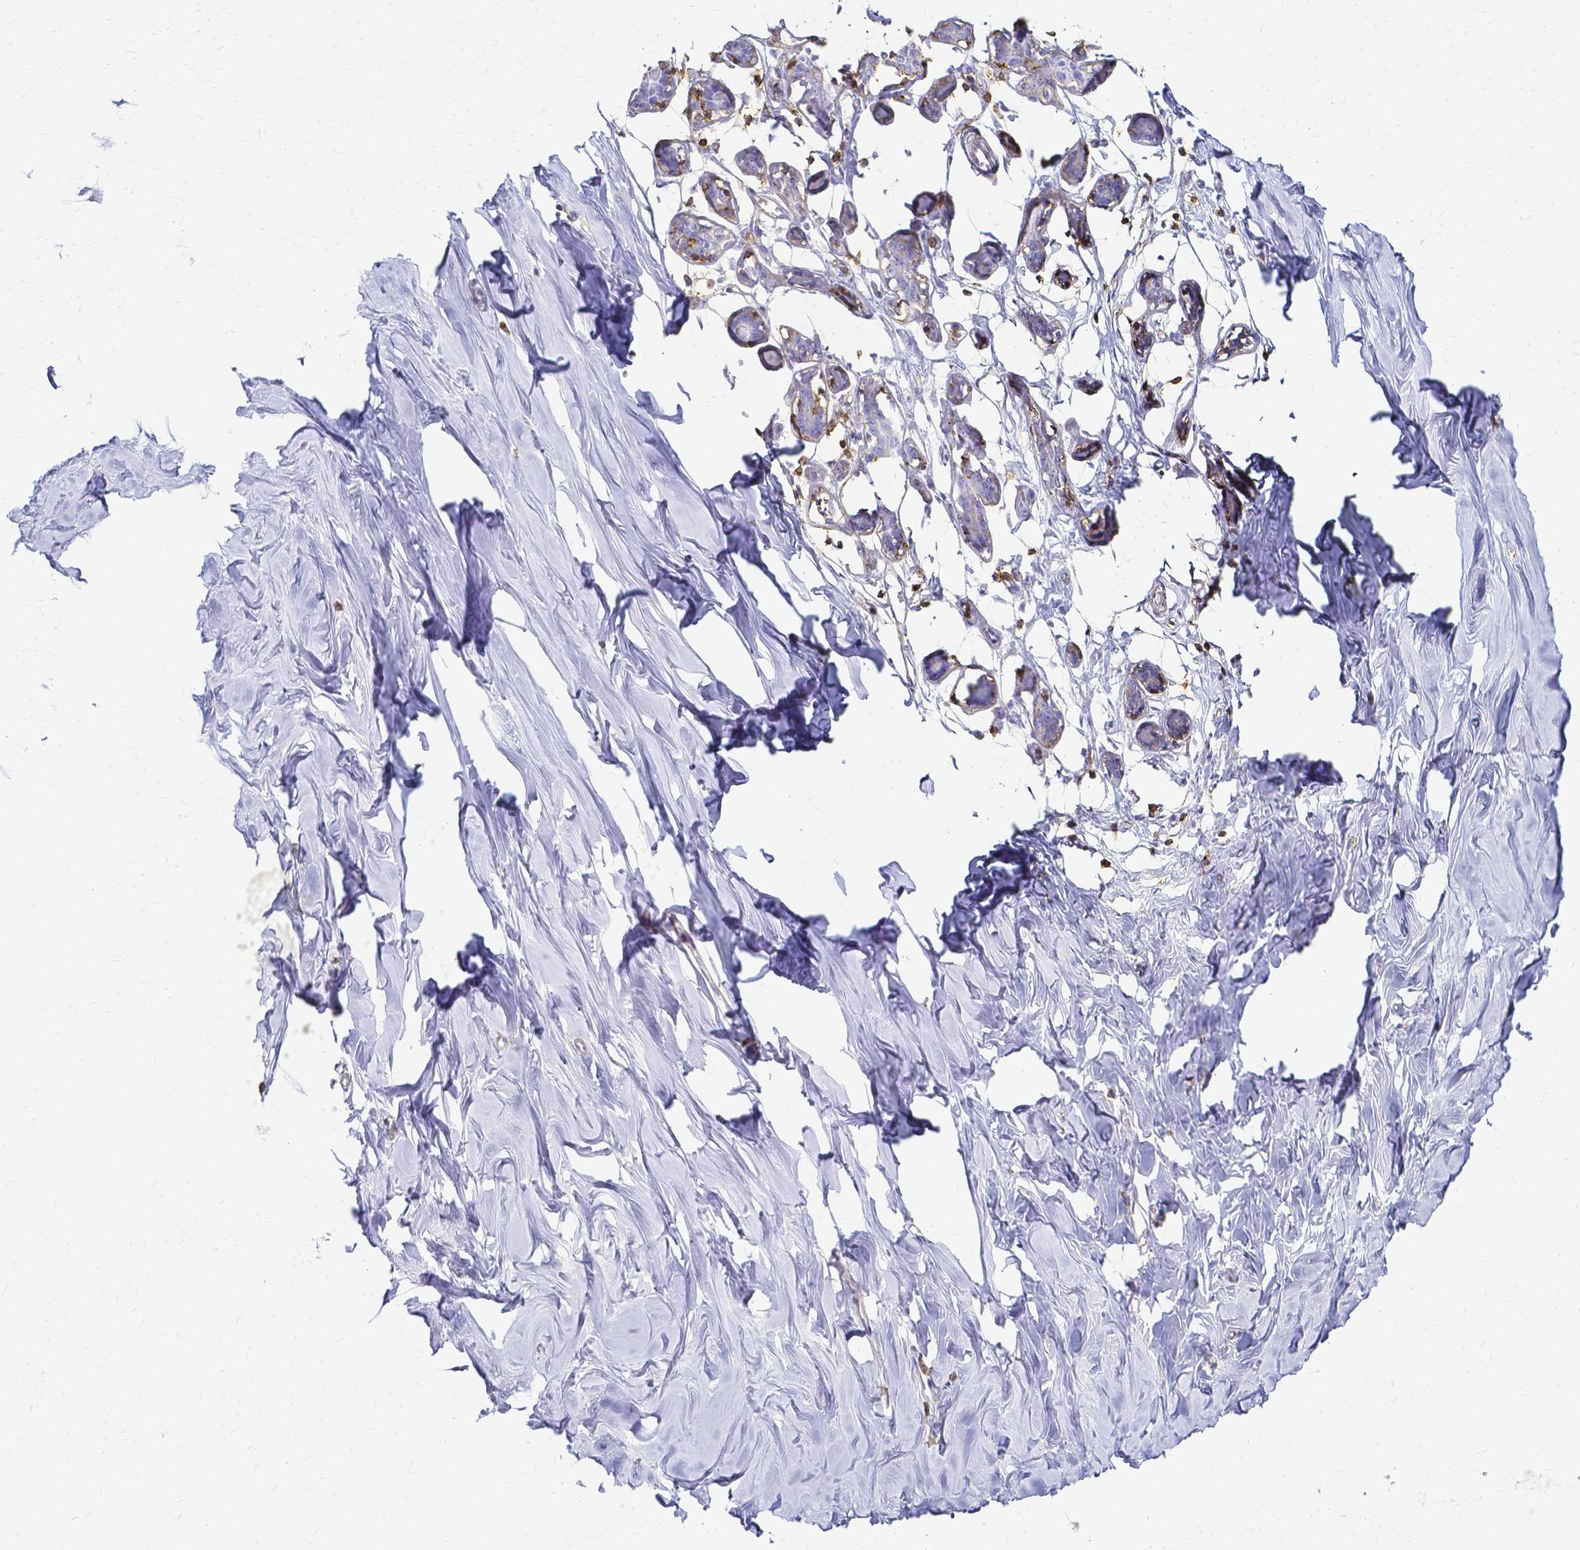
{"staining": {"intensity": "negative", "quantity": "none", "location": "none"}, "tissue": "breast", "cell_type": "Adipocytes", "image_type": "normal", "snomed": [{"axis": "morphology", "description": "Normal tissue, NOS"}, {"axis": "topography", "description": "Breast"}], "caption": "IHC micrograph of benign breast stained for a protein (brown), which shows no expression in adipocytes. The staining was performed using DAB (3,3'-diaminobenzidine) to visualize the protein expression in brown, while the nuclei were stained in blue with hematoxylin (Magnification: 20x).", "gene": "HSPA12A", "patient": {"sex": "female", "age": 27}}